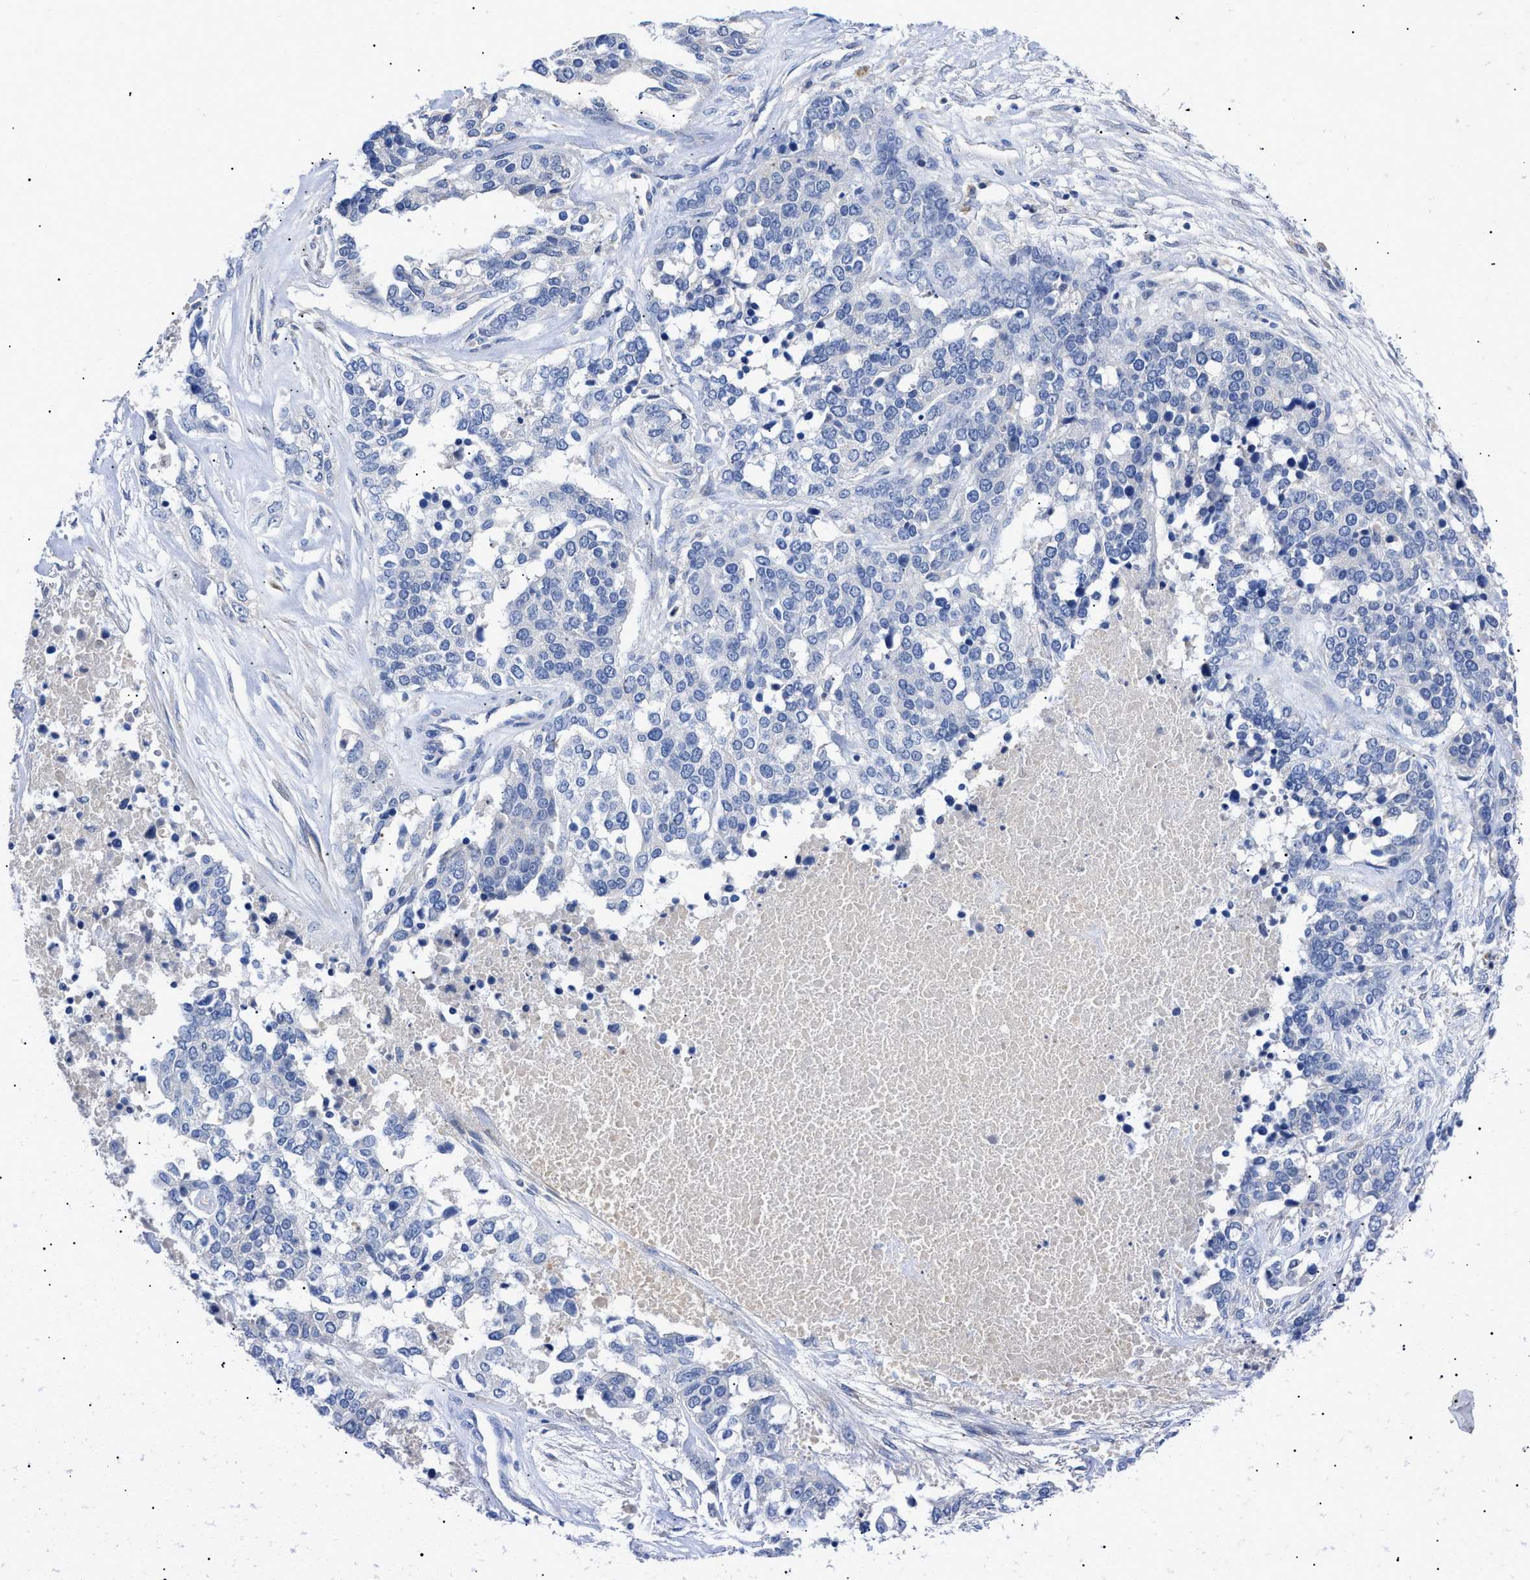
{"staining": {"intensity": "negative", "quantity": "none", "location": "none"}, "tissue": "ovarian cancer", "cell_type": "Tumor cells", "image_type": "cancer", "snomed": [{"axis": "morphology", "description": "Cystadenocarcinoma, serous, NOS"}, {"axis": "topography", "description": "Ovary"}], "caption": "Ovarian cancer (serous cystadenocarcinoma) was stained to show a protein in brown. There is no significant expression in tumor cells.", "gene": "ACKR1", "patient": {"sex": "female", "age": 44}}